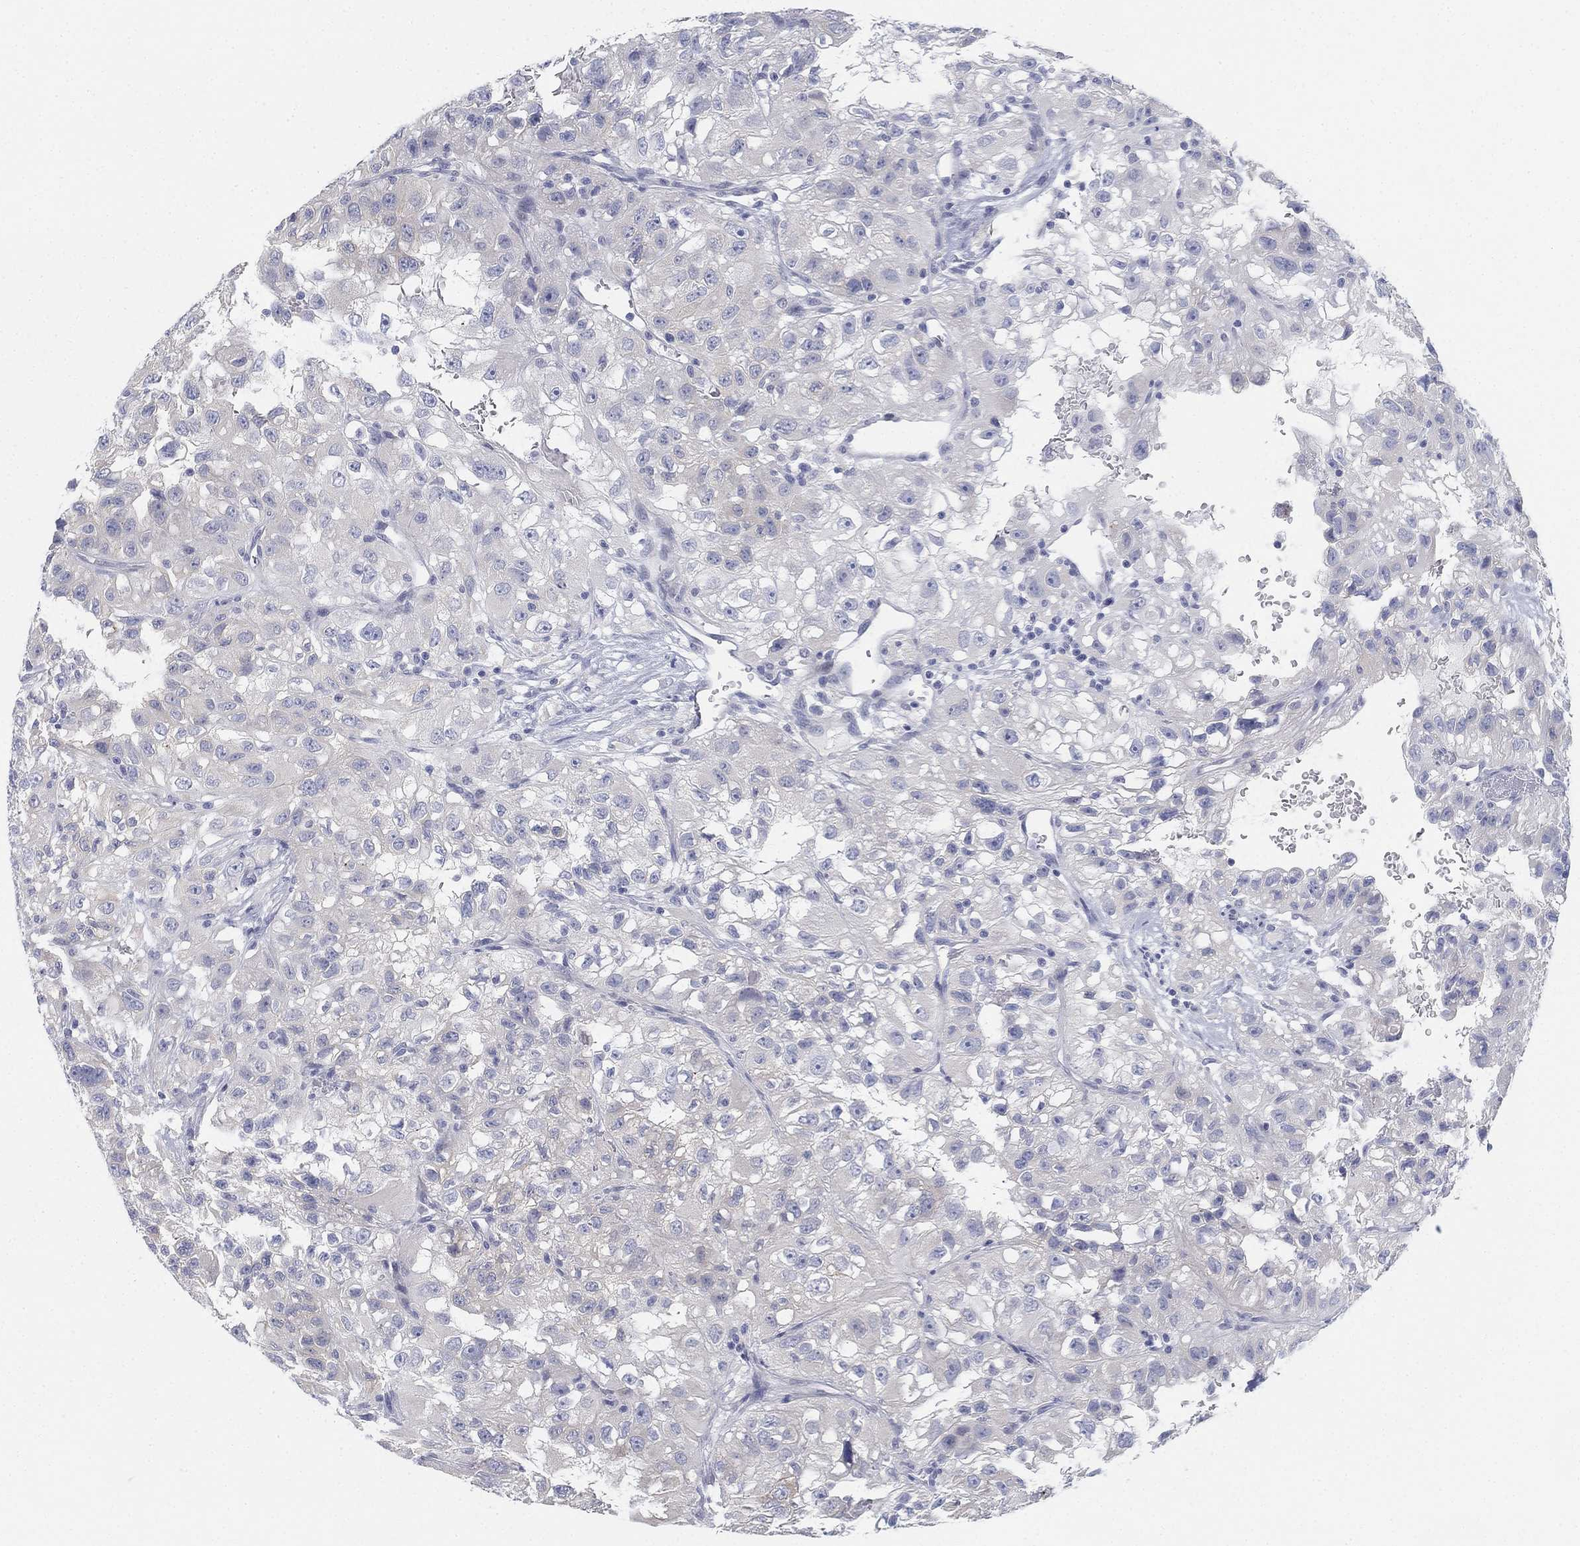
{"staining": {"intensity": "negative", "quantity": "none", "location": "none"}, "tissue": "renal cancer", "cell_type": "Tumor cells", "image_type": "cancer", "snomed": [{"axis": "morphology", "description": "Adenocarcinoma, NOS"}, {"axis": "topography", "description": "Kidney"}], "caption": "Immunohistochemistry (IHC) photomicrograph of neoplastic tissue: renal cancer stained with DAB displays no significant protein positivity in tumor cells.", "gene": "GCNA", "patient": {"sex": "male", "age": 64}}